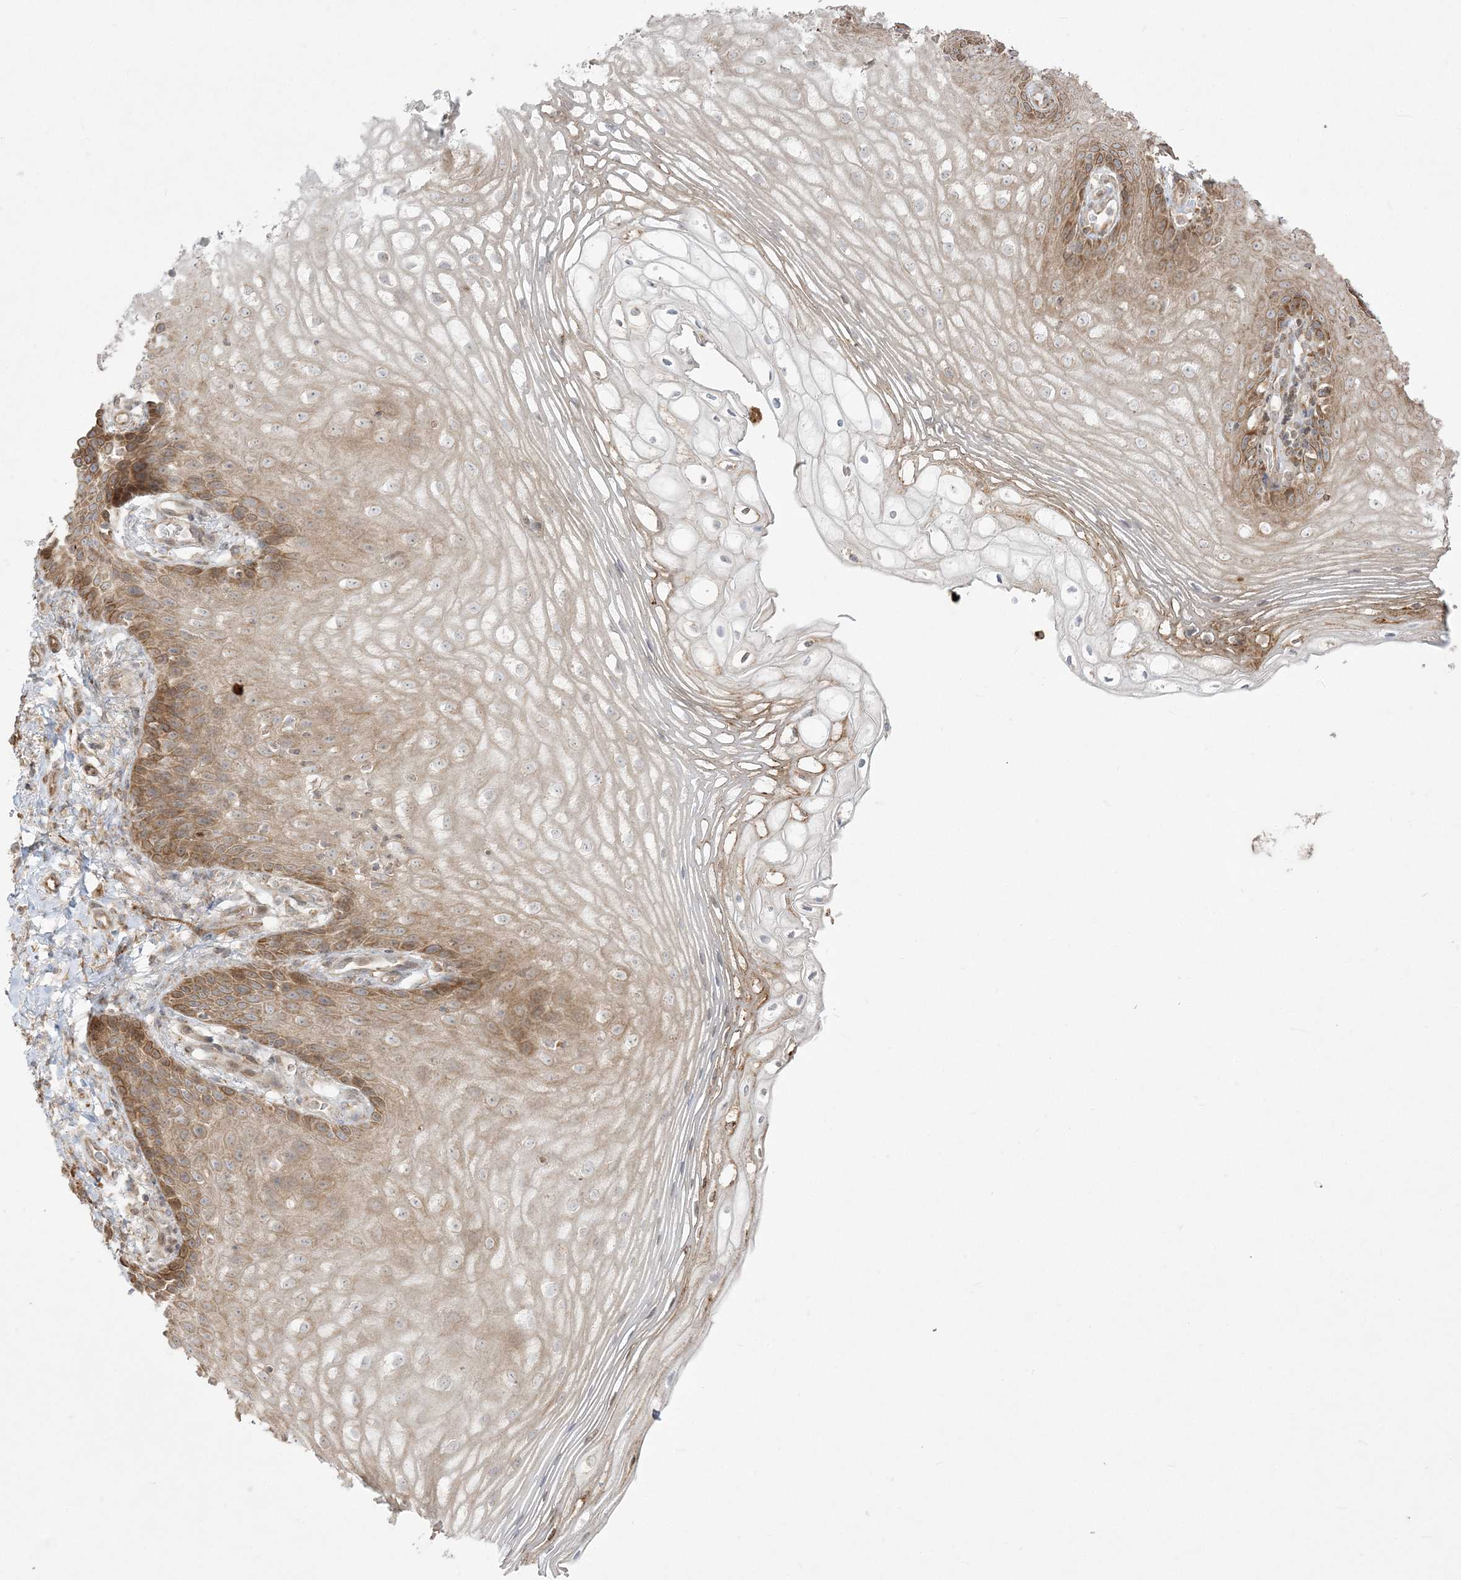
{"staining": {"intensity": "moderate", "quantity": "25%-75%", "location": "cytoplasmic/membranous"}, "tissue": "vagina", "cell_type": "Squamous epithelial cells", "image_type": "normal", "snomed": [{"axis": "morphology", "description": "Normal tissue, NOS"}, {"axis": "topography", "description": "Vagina"}], "caption": "Moderate cytoplasmic/membranous protein positivity is seen in about 25%-75% of squamous epithelial cells in vagina. (Brightfield microscopy of DAB IHC at high magnification).", "gene": "ZC3H6", "patient": {"sex": "female", "age": 60}}